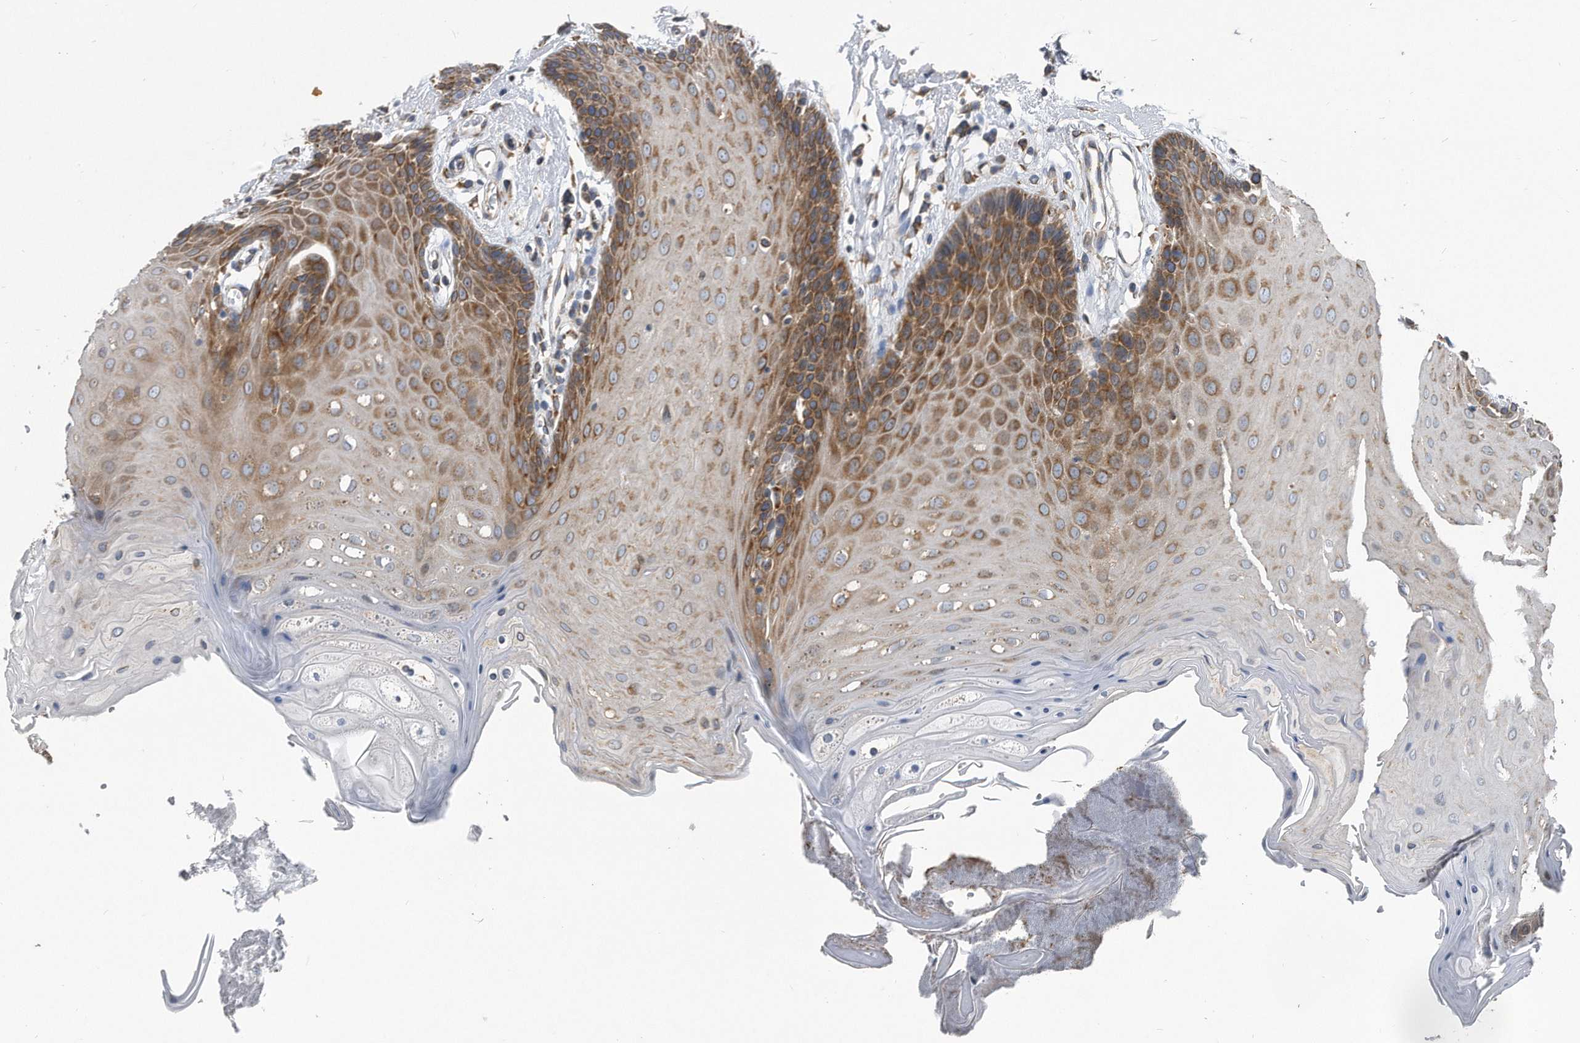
{"staining": {"intensity": "moderate", "quantity": "25%-75%", "location": "cytoplasmic/membranous"}, "tissue": "oral mucosa", "cell_type": "Squamous epithelial cells", "image_type": "normal", "snomed": [{"axis": "morphology", "description": "Normal tissue, NOS"}, {"axis": "morphology", "description": "Squamous cell carcinoma, NOS"}, {"axis": "topography", "description": "Skeletal muscle"}, {"axis": "topography", "description": "Oral tissue"}, {"axis": "topography", "description": "Salivary gland"}, {"axis": "topography", "description": "Head-Neck"}], "caption": "Immunohistochemistry (IHC) of normal human oral mucosa displays medium levels of moderate cytoplasmic/membranous positivity in about 25%-75% of squamous epithelial cells.", "gene": "CCDC47", "patient": {"sex": "male", "age": 54}}